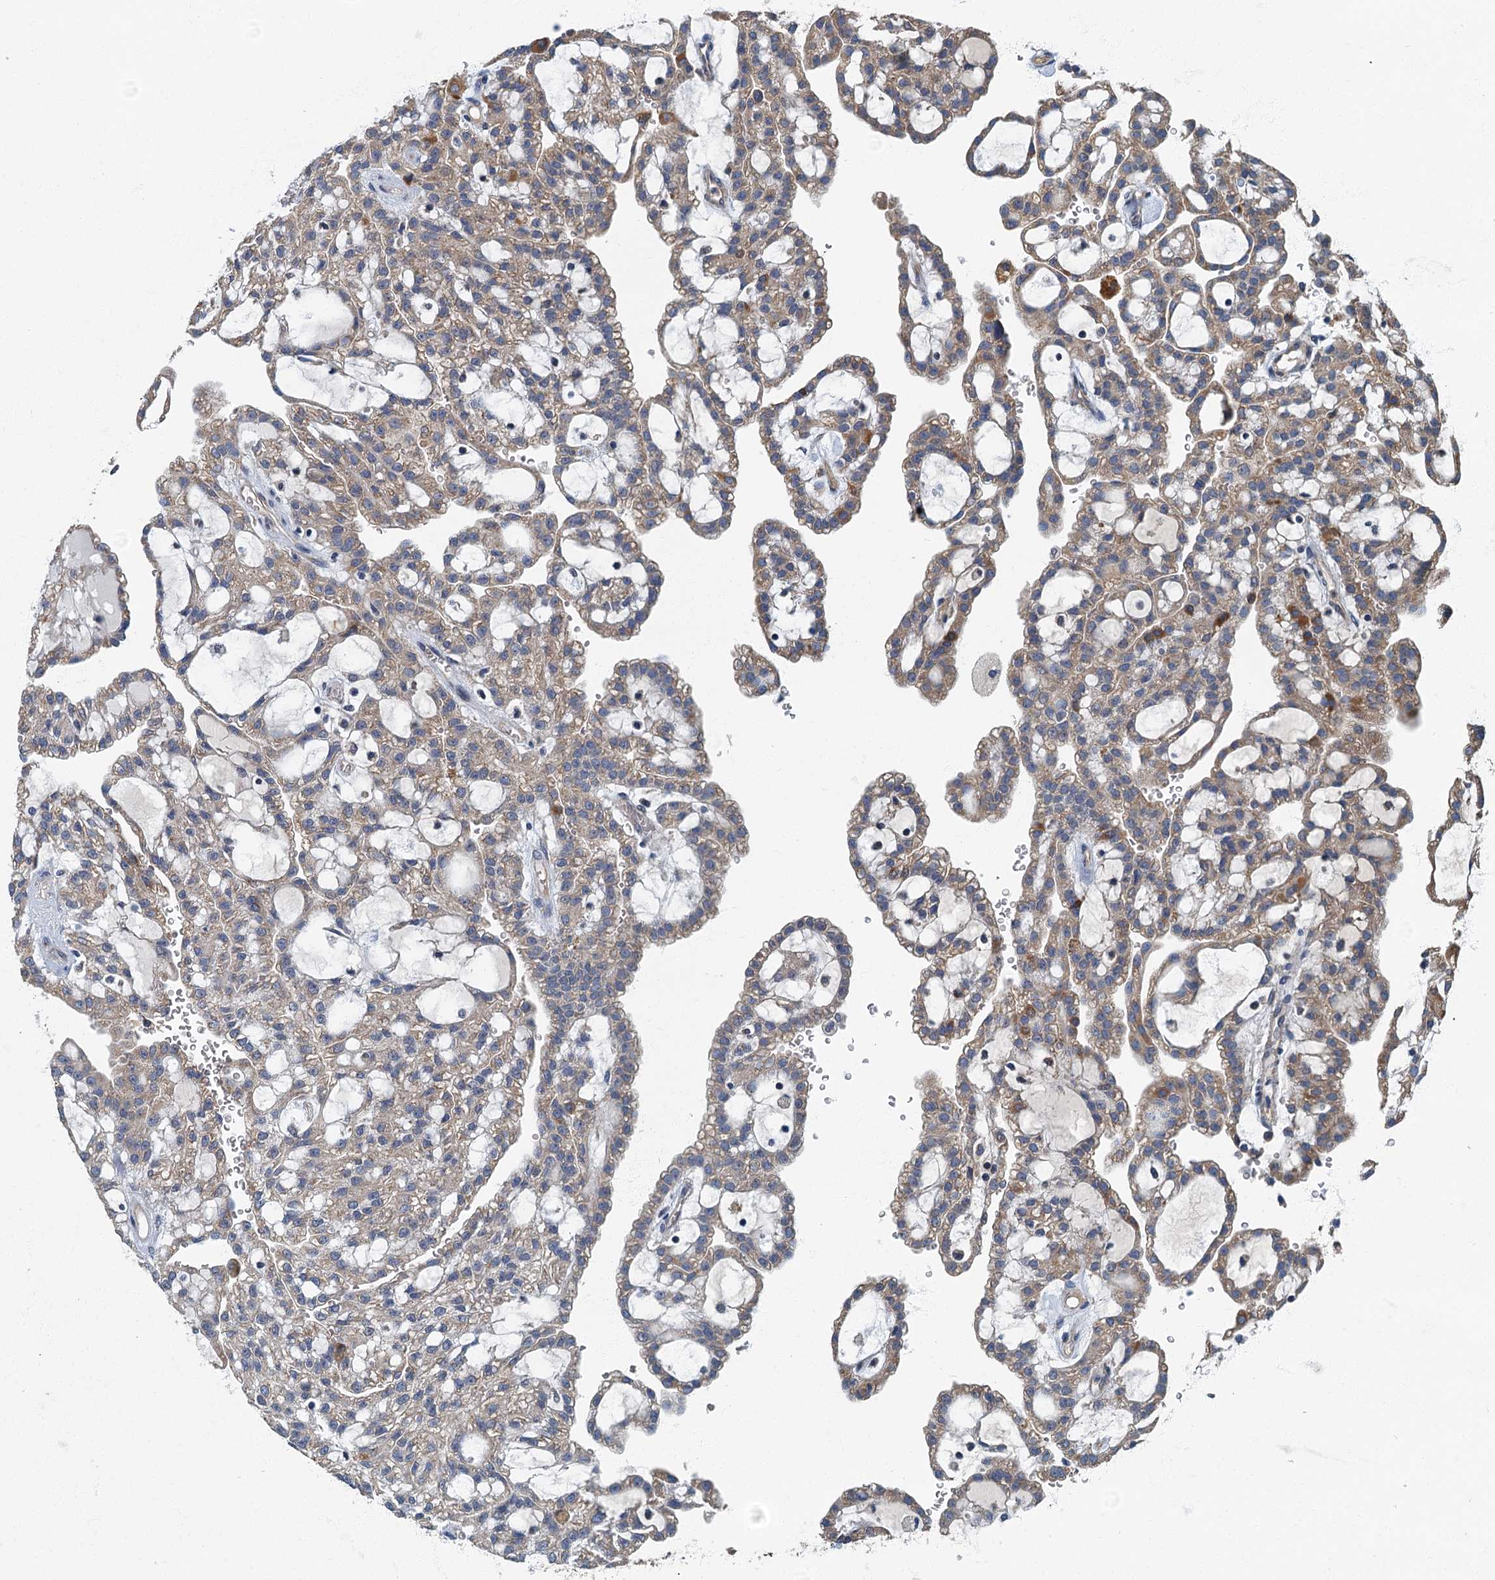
{"staining": {"intensity": "weak", "quantity": ">75%", "location": "cytoplasmic/membranous"}, "tissue": "renal cancer", "cell_type": "Tumor cells", "image_type": "cancer", "snomed": [{"axis": "morphology", "description": "Adenocarcinoma, NOS"}, {"axis": "topography", "description": "Kidney"}], "caption": "Adenocarcinoma (renal) stained for a protein (brown) shows weak cytoplasmic/membranous positive staining in about >75% of tumor cells.", "gene": "DDX49", "patient": {"sex": "male", "age": 63}}